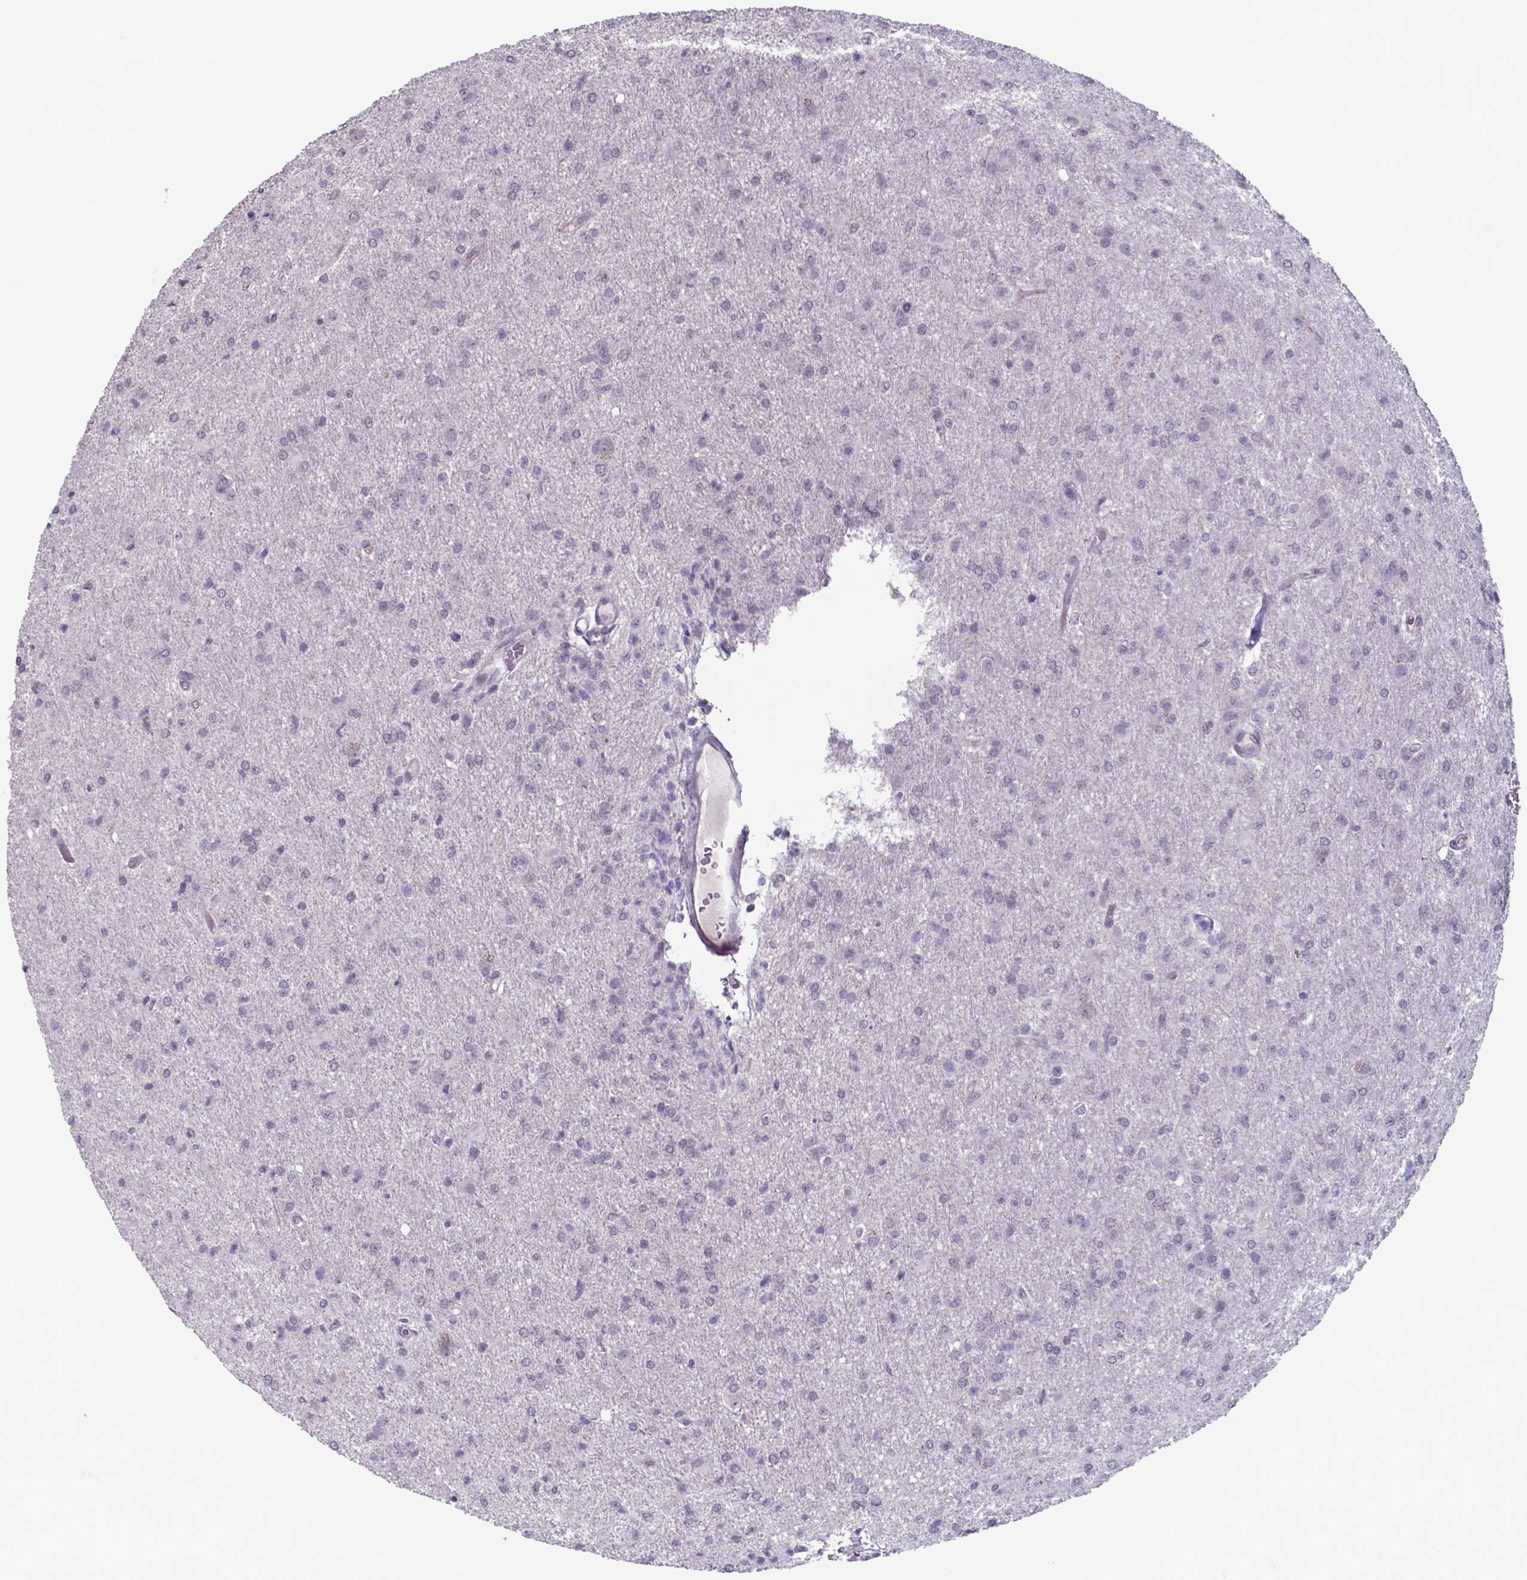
{"staining": {"intensity": "negative", "quantity": "none", "location": "none"}, "tissue": "glioma", "cell_type": "Tumor cells", "image_type": "cancer", "snomed": [{"axis": "morphology", "description": "Glioma, malignant, High grade"}, {"axis": "topography", "description": "Brain"}], "caption": "This is an immunohistochemistry (IHC) photomicrograph of glioma. There is no expression in tumor cells.", "gene": "TDP2", "patient": {"sex": "male", "age": 68}}